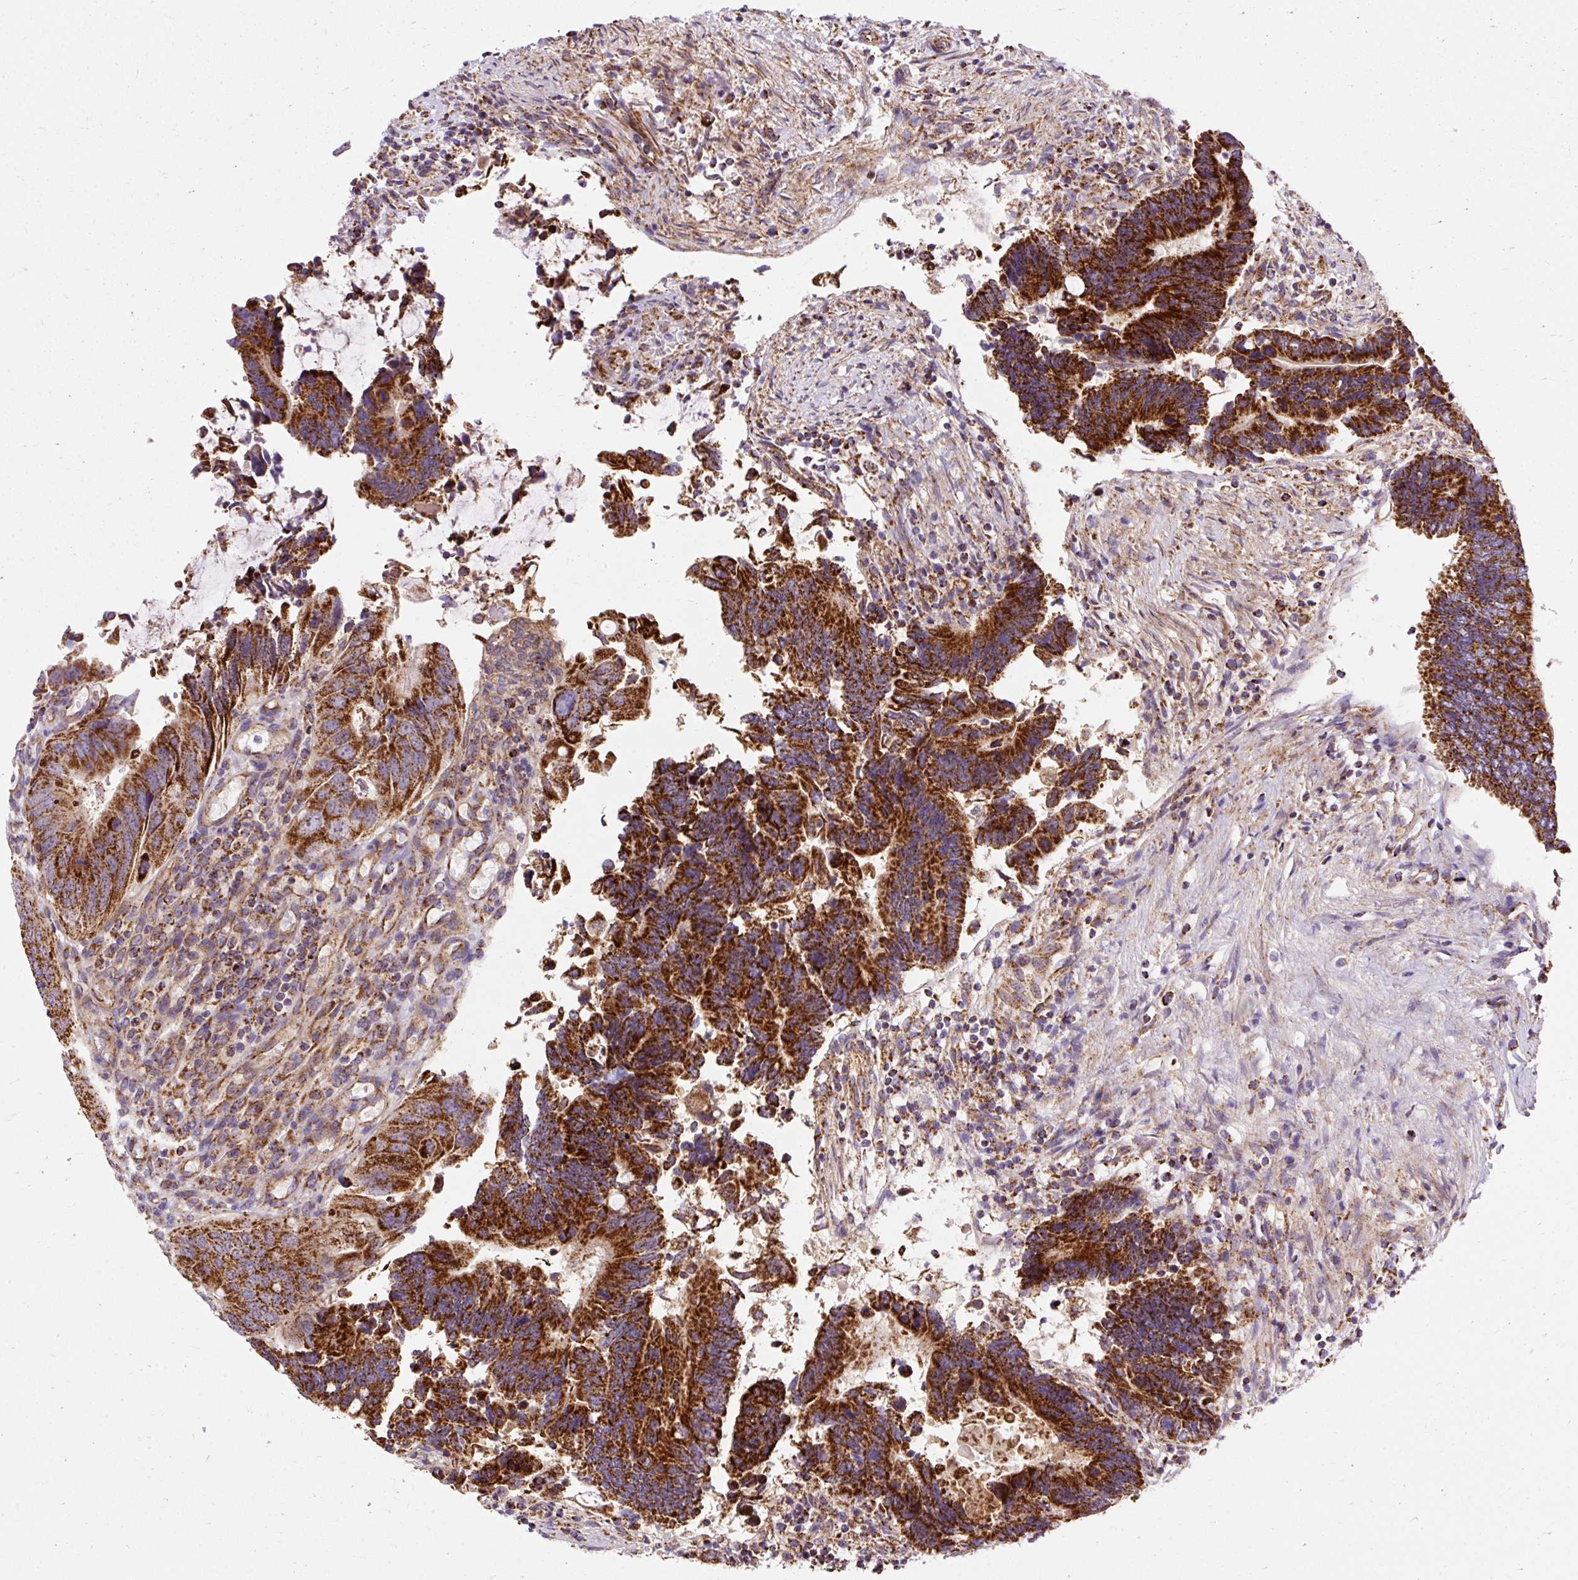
{"staining": {"intensity": "strong", "quantity": ">75%", "location": "cytoplasmic/membranous"}, "tissue": "colorectal cancer", "cell_type": "Tumor cells", "image_type": "cancer", "snomed": [{"axis": "morphology", "description": "Adenocarcinoma, NOS"}, {"axis": "topography", "description": "Colon"}], "caption": "Immunohistochemistry (DAB (3,3'-diaminobenzidine)) staining of colorectal adenocarcinoma shows strong cytoplasmic/membranous protein staining in about >75% of tumor cells.", "gene": "CEP290", "patient": {"sex": "male", "age": 87}}